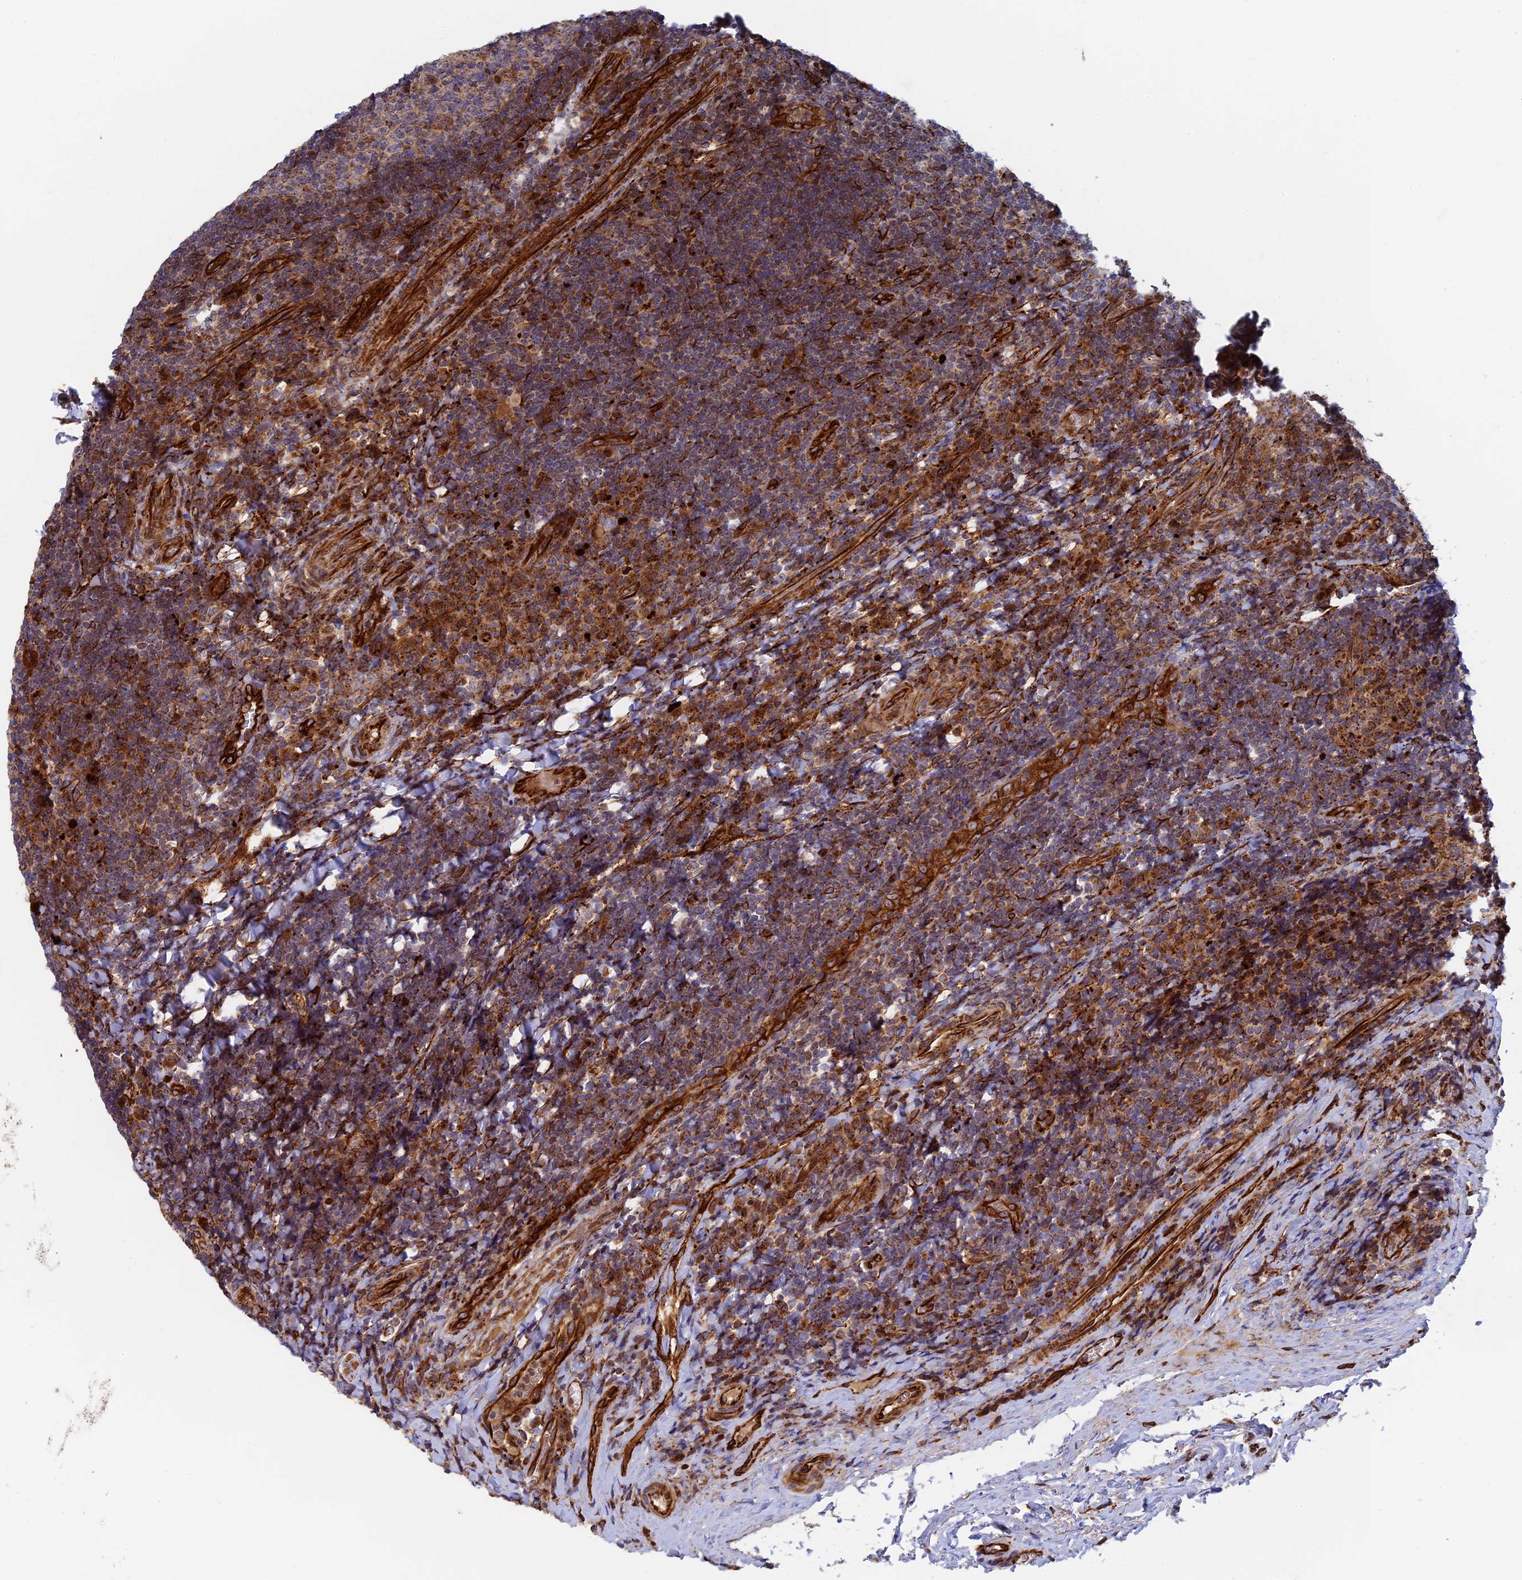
{"staining": {"intensity": "moderate", "quantity": "<25%", "location": "cytoplasmic/membranous"}, "tissue": "tonsil", "cell_type": "Germinal center cells", "image_type": "normal", "snomed": [{"axis": "morphology", "description": "Normal tissue, NOS"}, {"axis": "topography", "description": "Tonsil"}], "caption": "IHC of unremarkable human tonsil displays low levels of moderate cytoplasmic/membranous expression in about <25% of germinal center cells. The protein is shown in brown color, while the nuclei are stained blue.", "gene": "PPP2R3C", "patient": {"sex": "male", "age": 17}}